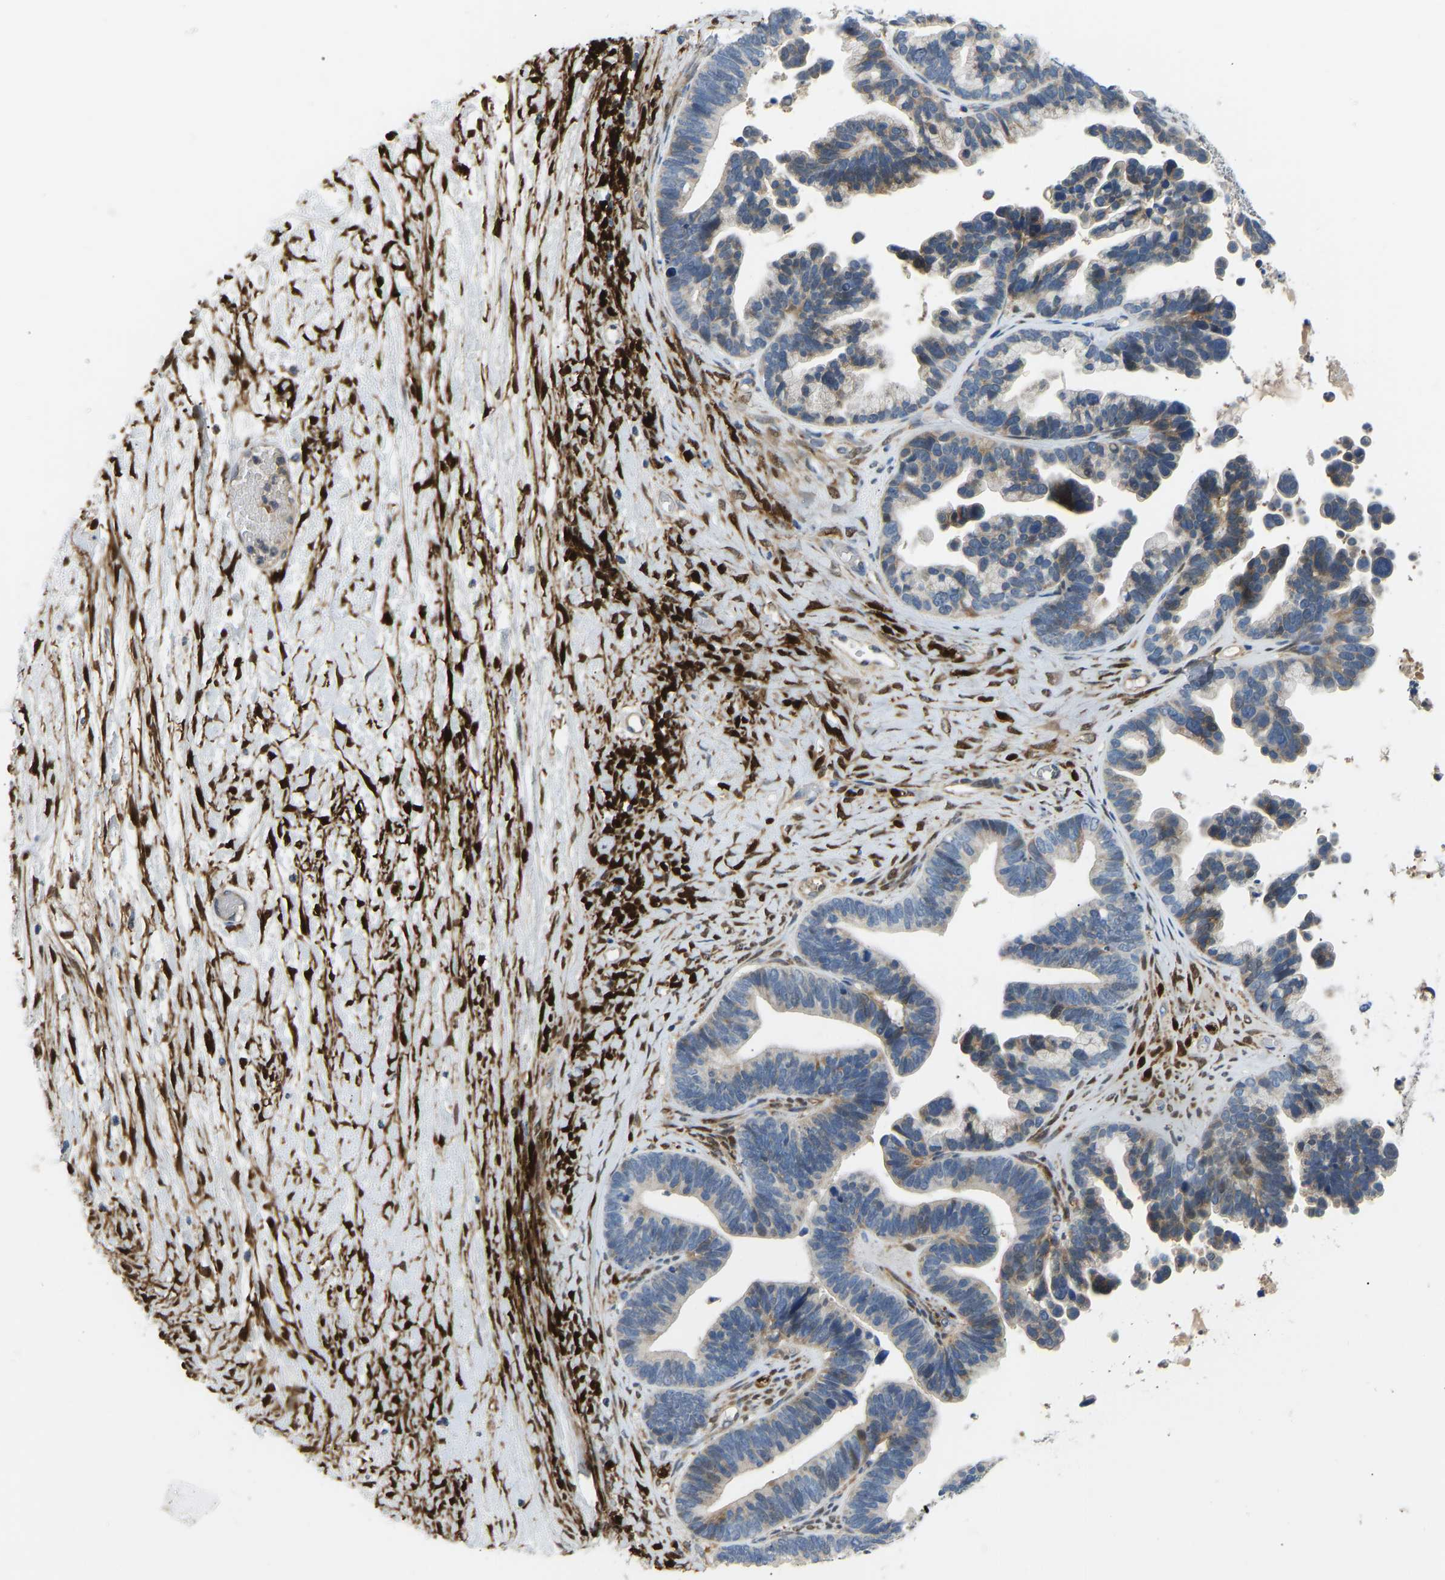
{"staining": {"intensity": "weak", "quantity": "25%-75%", "location": "cytoplasmic/membranous"}, "tissue": "ovarian cancer", "cell_type": "Tumor cells", "image_type": "cancer", "snomed": [{"axis": "morphology", "description": "Cystadenocarcinoma, serous, NOS"}, {"axis": "topography", "description": "Ovary"}], "caption": "Protein staining exhibits weak cytoplasmic/membranous positivity in approximately 25%-75% of tumor cells in ovarian cancer.", "gene": "RBP1", "patient": {"sex": "female", "age": 56}}